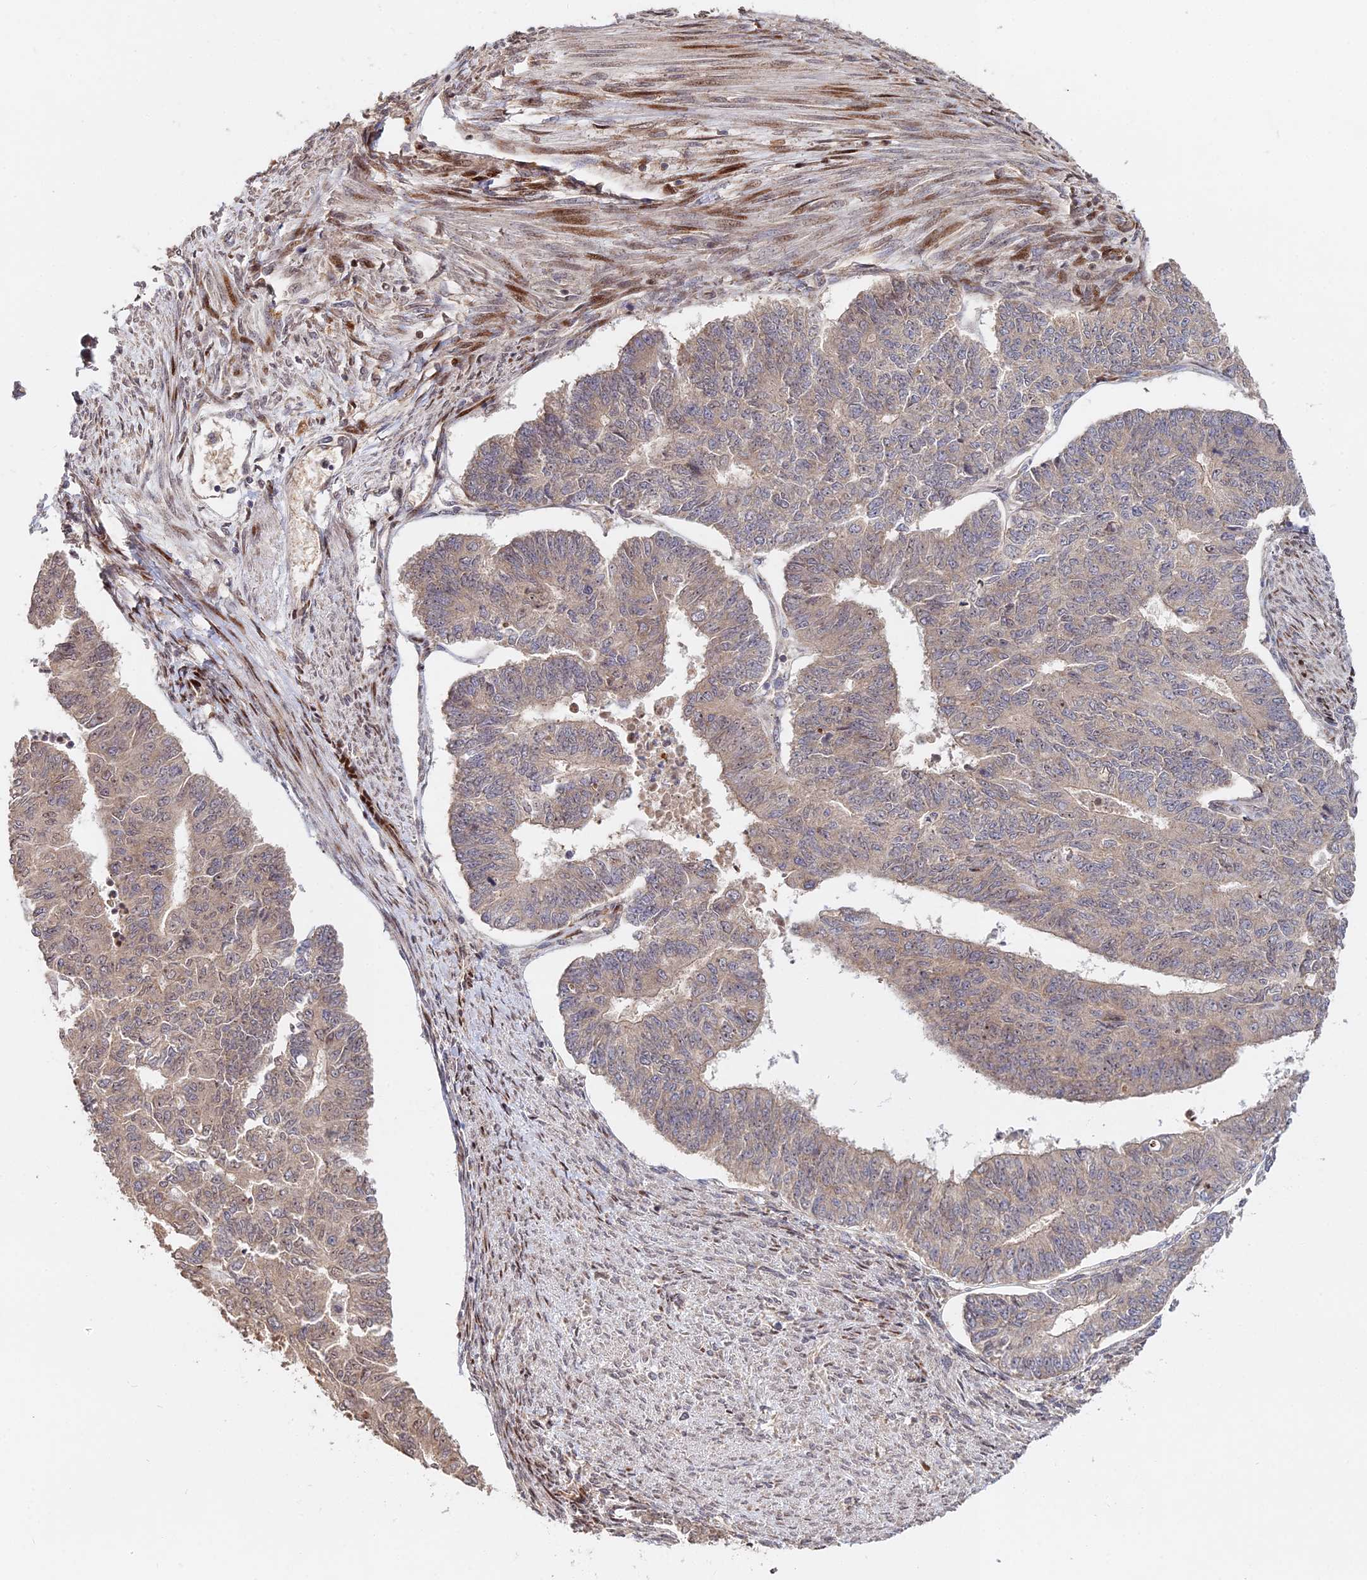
{"staining": {"intensity": "moderate", "quantity": ">75%", "location": "cytoplasmic/membranous"}, "tissue": "endometrial cancer", "cell_type": "Tumor cells", "image_type": "cancer", "snomed": [{"axis": "morphology", "description": "Adenocarcinoma, NOS"}, {"axis": "topography", "description": "Endometrium"}], "caption": "The immunohistochemical stain shows moderate cytoplasmic/membranous positivity in tumor cells of endometrial cancer (adenocarcinoma) tissue.", "gene": "RBMS2", "patient": {"sex": "female", "age": 32}}